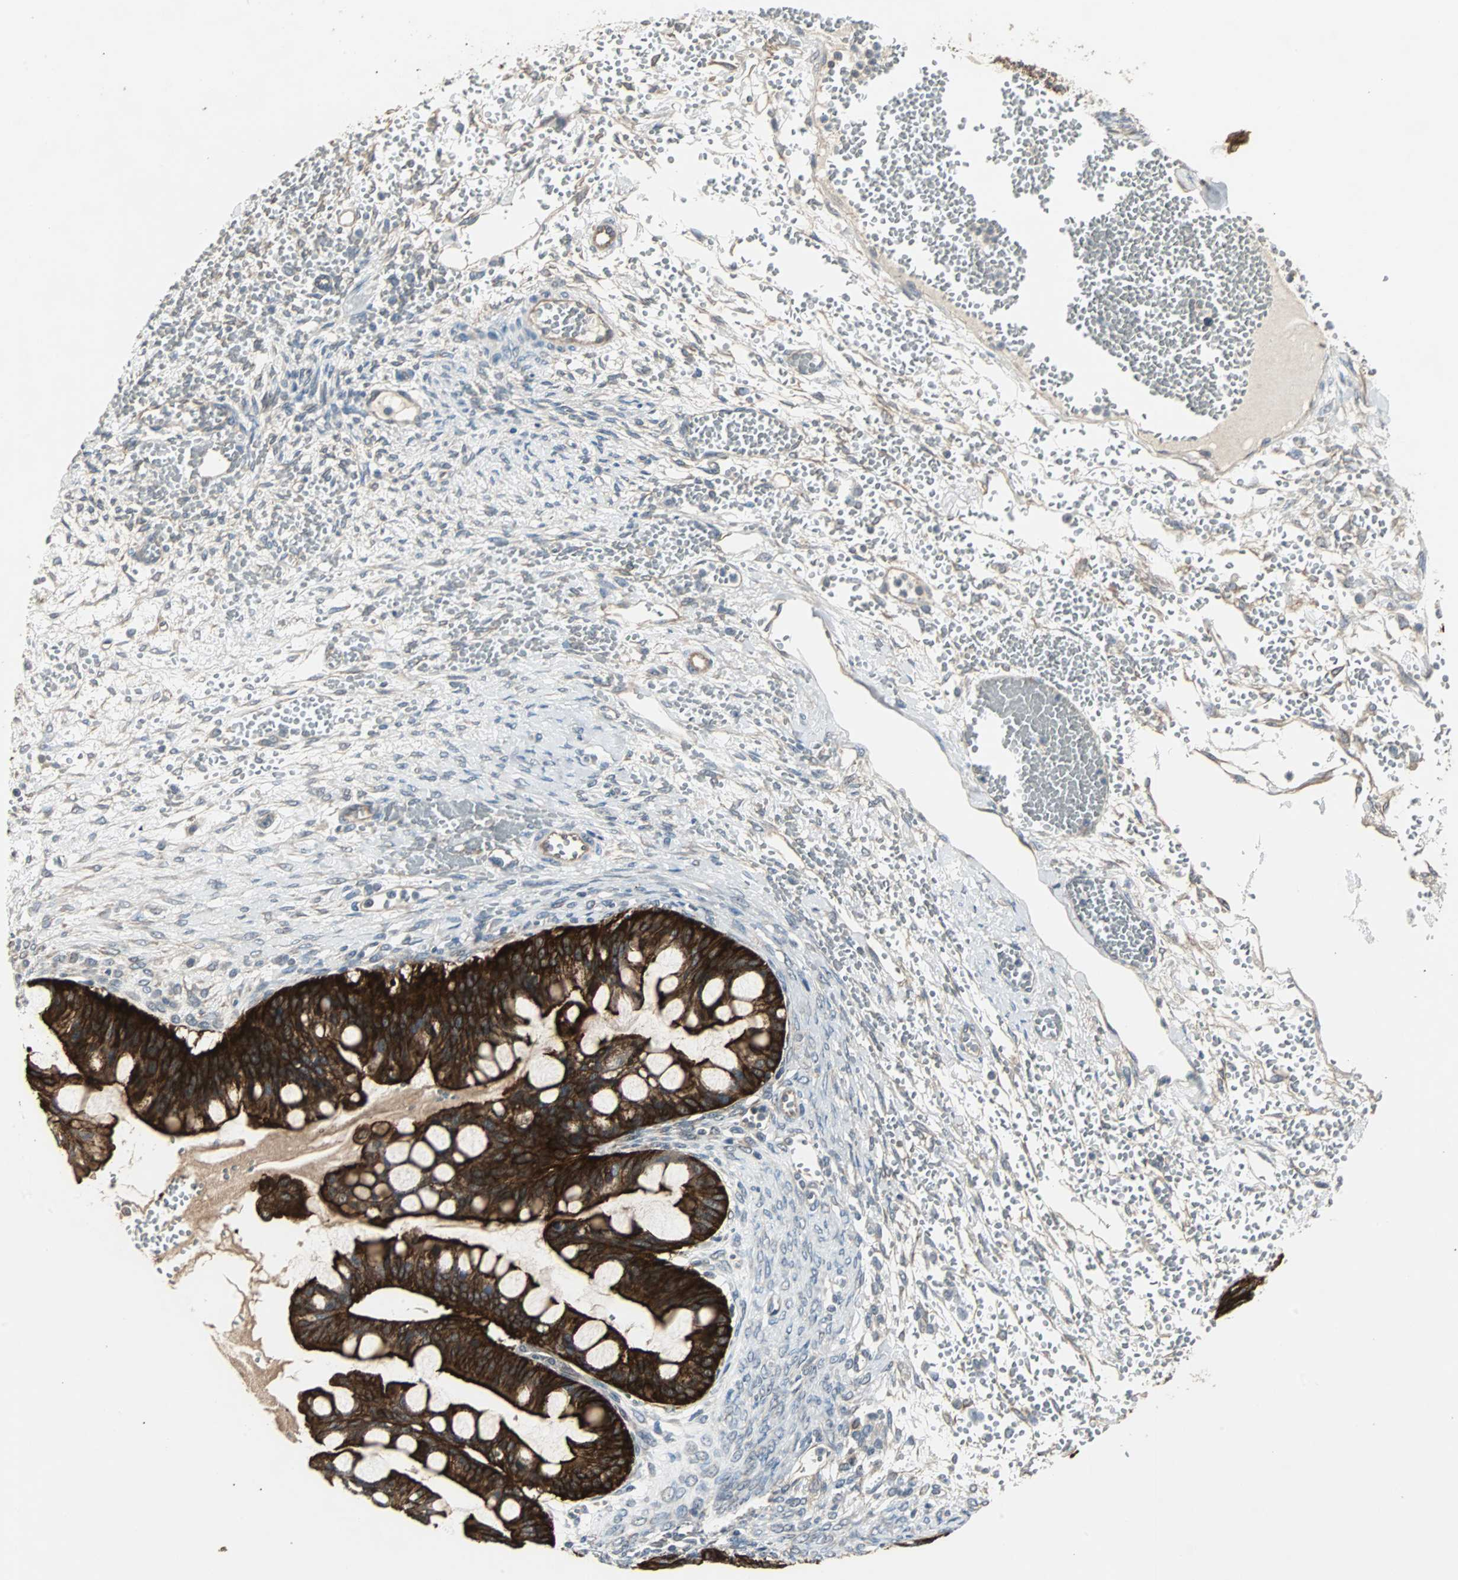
{"staining": {"intensity": "strong", "quantity": ">75%", "location": "cytoplasmic/membranous"}, "tissue": "ovarian cancer", "cell_type": "Tumor cells", "image_type": "cancer", "snomed": [{"axis": "morphology", "description": "Cystadenocarcinoma, mucinous, NOS"}, {"axis": "topography", "description": "Ovary"}], "caption": "Protein staining of ovarian cancer tissue demonstrates strong cytoplasmic/membranous positivity in about >75% of tumor cells.", "gene": "CMC2", "patient": {"sex": "female", "age": 73}}